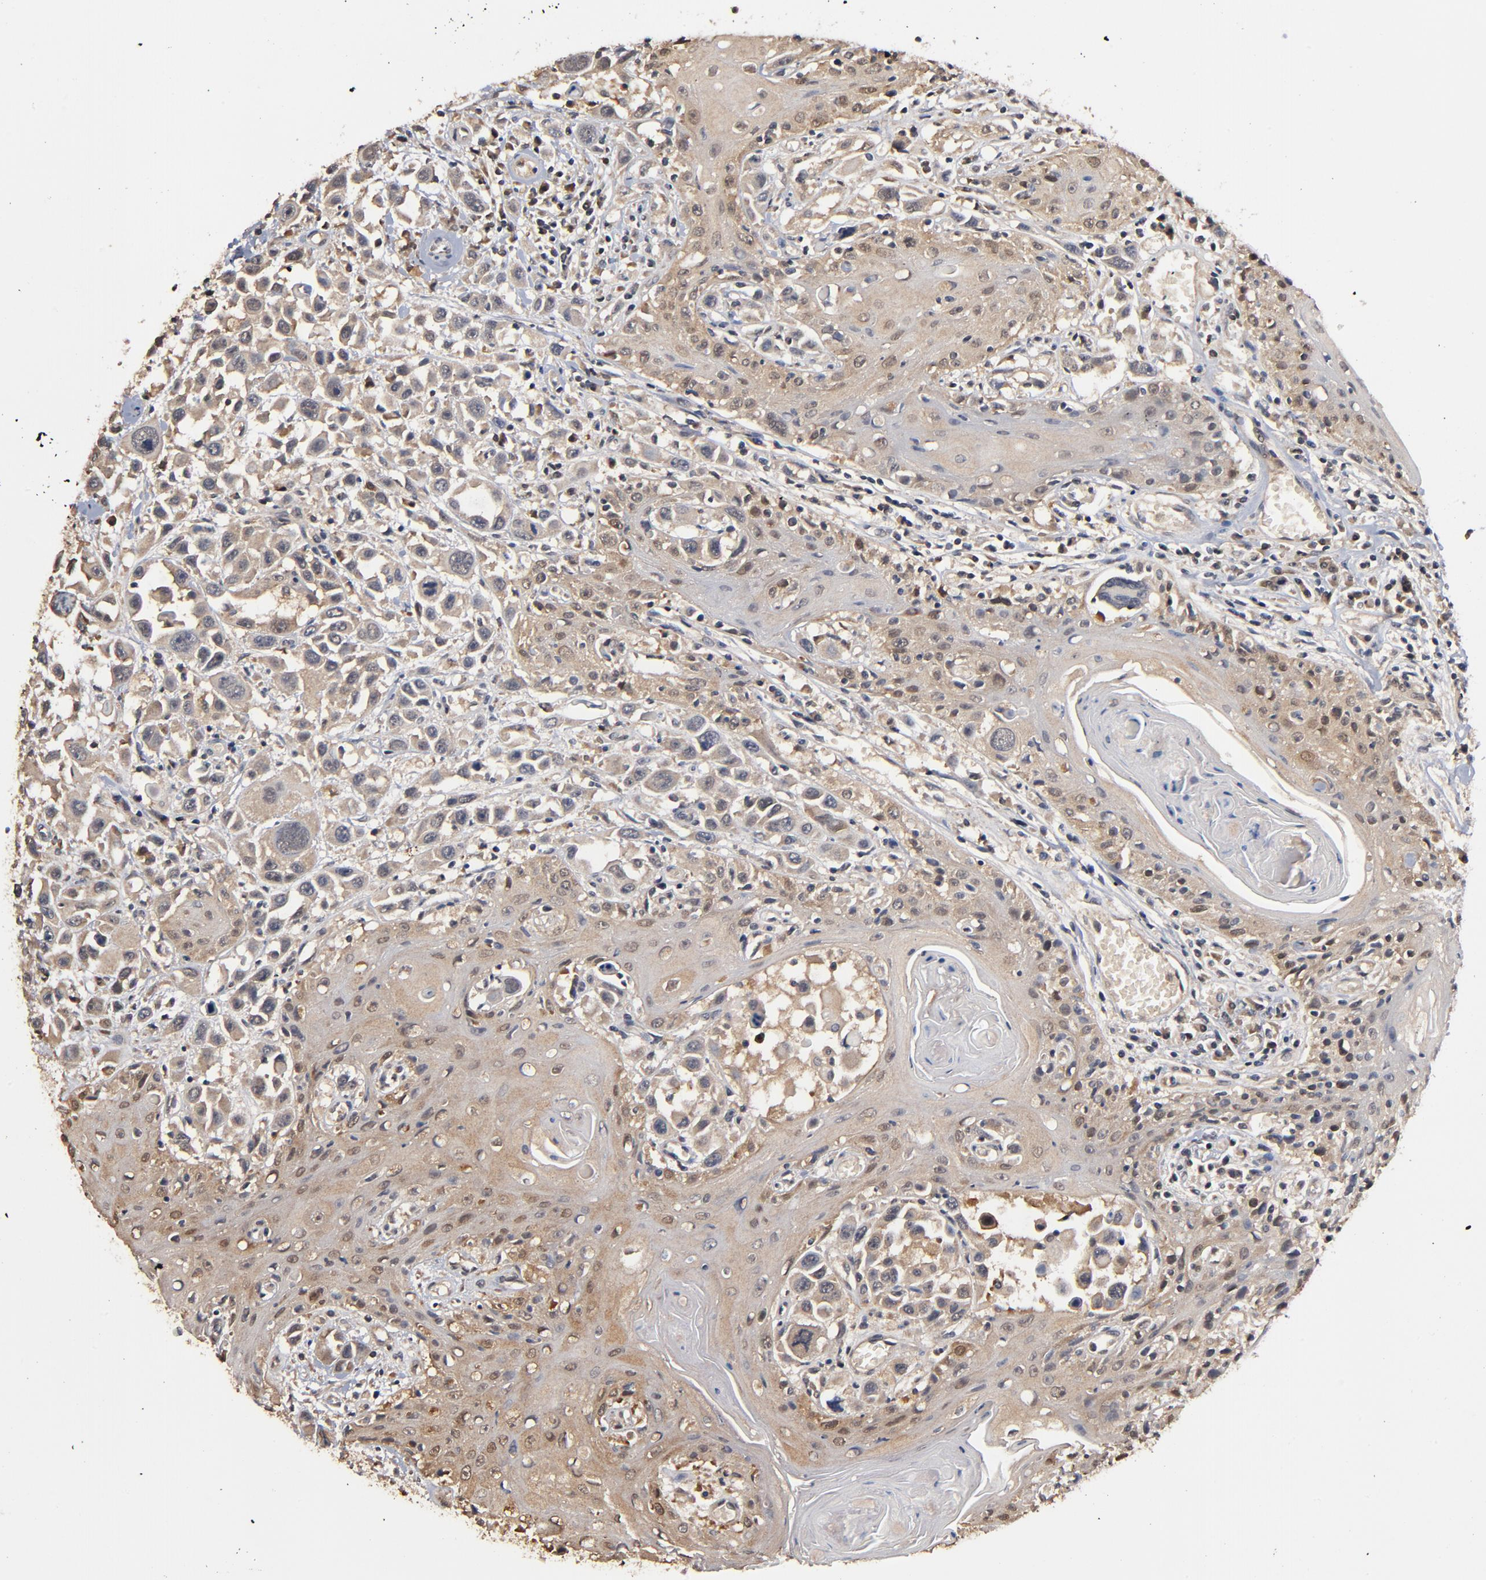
{"staining": {"intensity": "moderate", "quantity": "25%-75%", "location": "cytoplasmic/membranous"}, "tissue": "head and neck cancer", "cell_type": "Tumor cells", "image_type": "cancer", "snomed": [{"axis": "morphology", "description": "Squamous cell carcinoma, NOS"}, {"axis": "topography", "description": "Oral tissue"}, {"axis": "topography", "description": "Head-Neck"}], "caption": "Immunohistochemical staining of human head and neck cancer exhibits medium levels of moderate cytoplasmic/membranous positivity in about 25%-75% of tumor cells. (DAB = brown stain, brightfield microscopy at high magnification).", "gene": "MIF", "patient": {"sex": "female", "age": 76}}